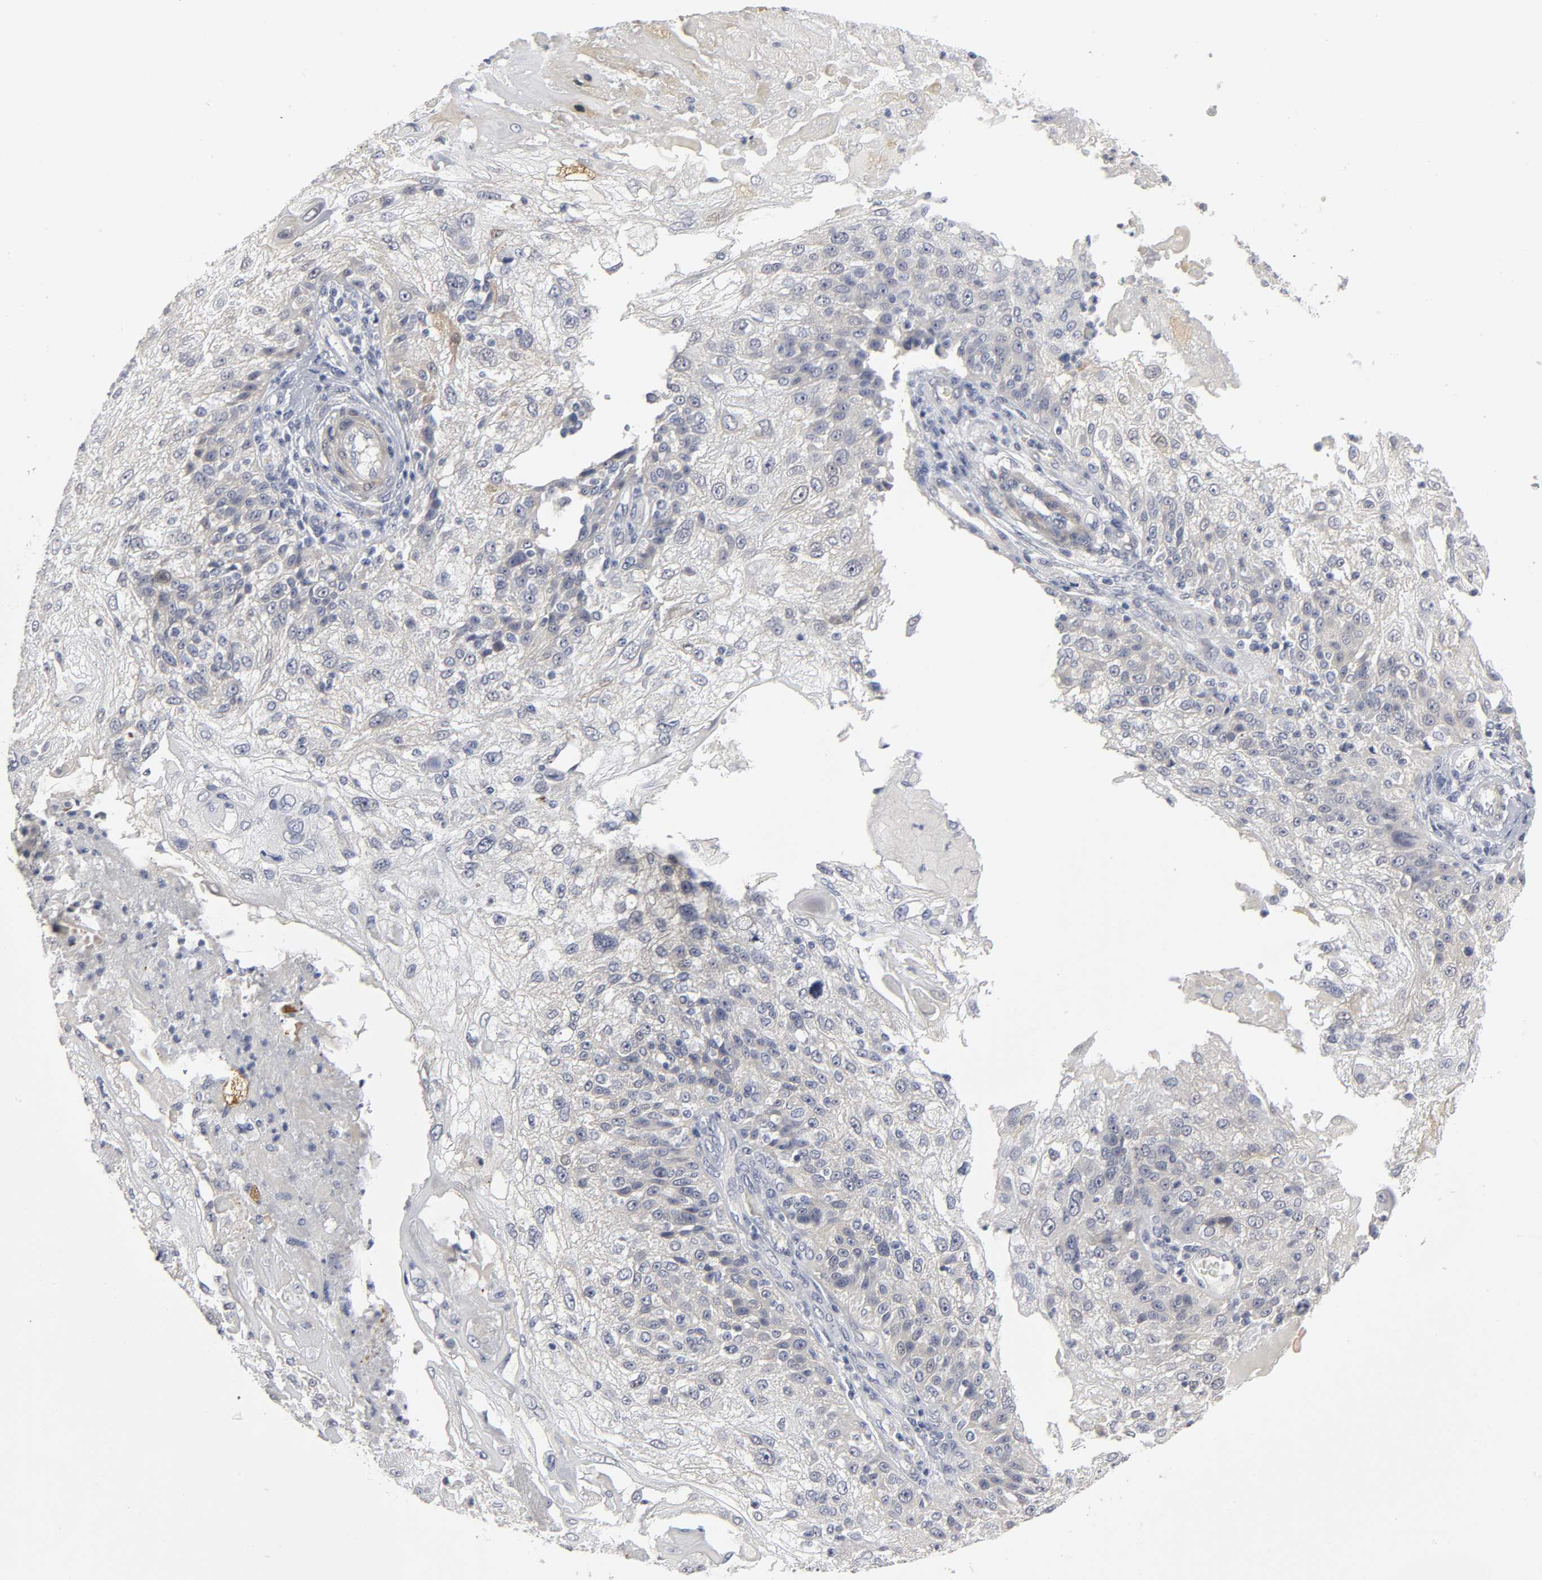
{"staining": {"intensity": "weak", "quantity": "<25%", "location": "cytoplasmic/membranous"}, "tissue": "skin cancer", "cell_type": "Tumor cells", "image_type": "cancer", "snomed": [{"axis": "morphology", "description": "Normal tissue, NOS"}, {"axis": "morphology", "description": "Squamous cell carcinoma, NOS"}, {"axis": "topography", "description": "Skin"}], "caption": "Human squamous cell carcinoma (skin) stained for a protein using IHC demonstrates no positivity in tumor cells.", "gene": "PDLIM3", "patient": {"sex": "female", "age": 83}}